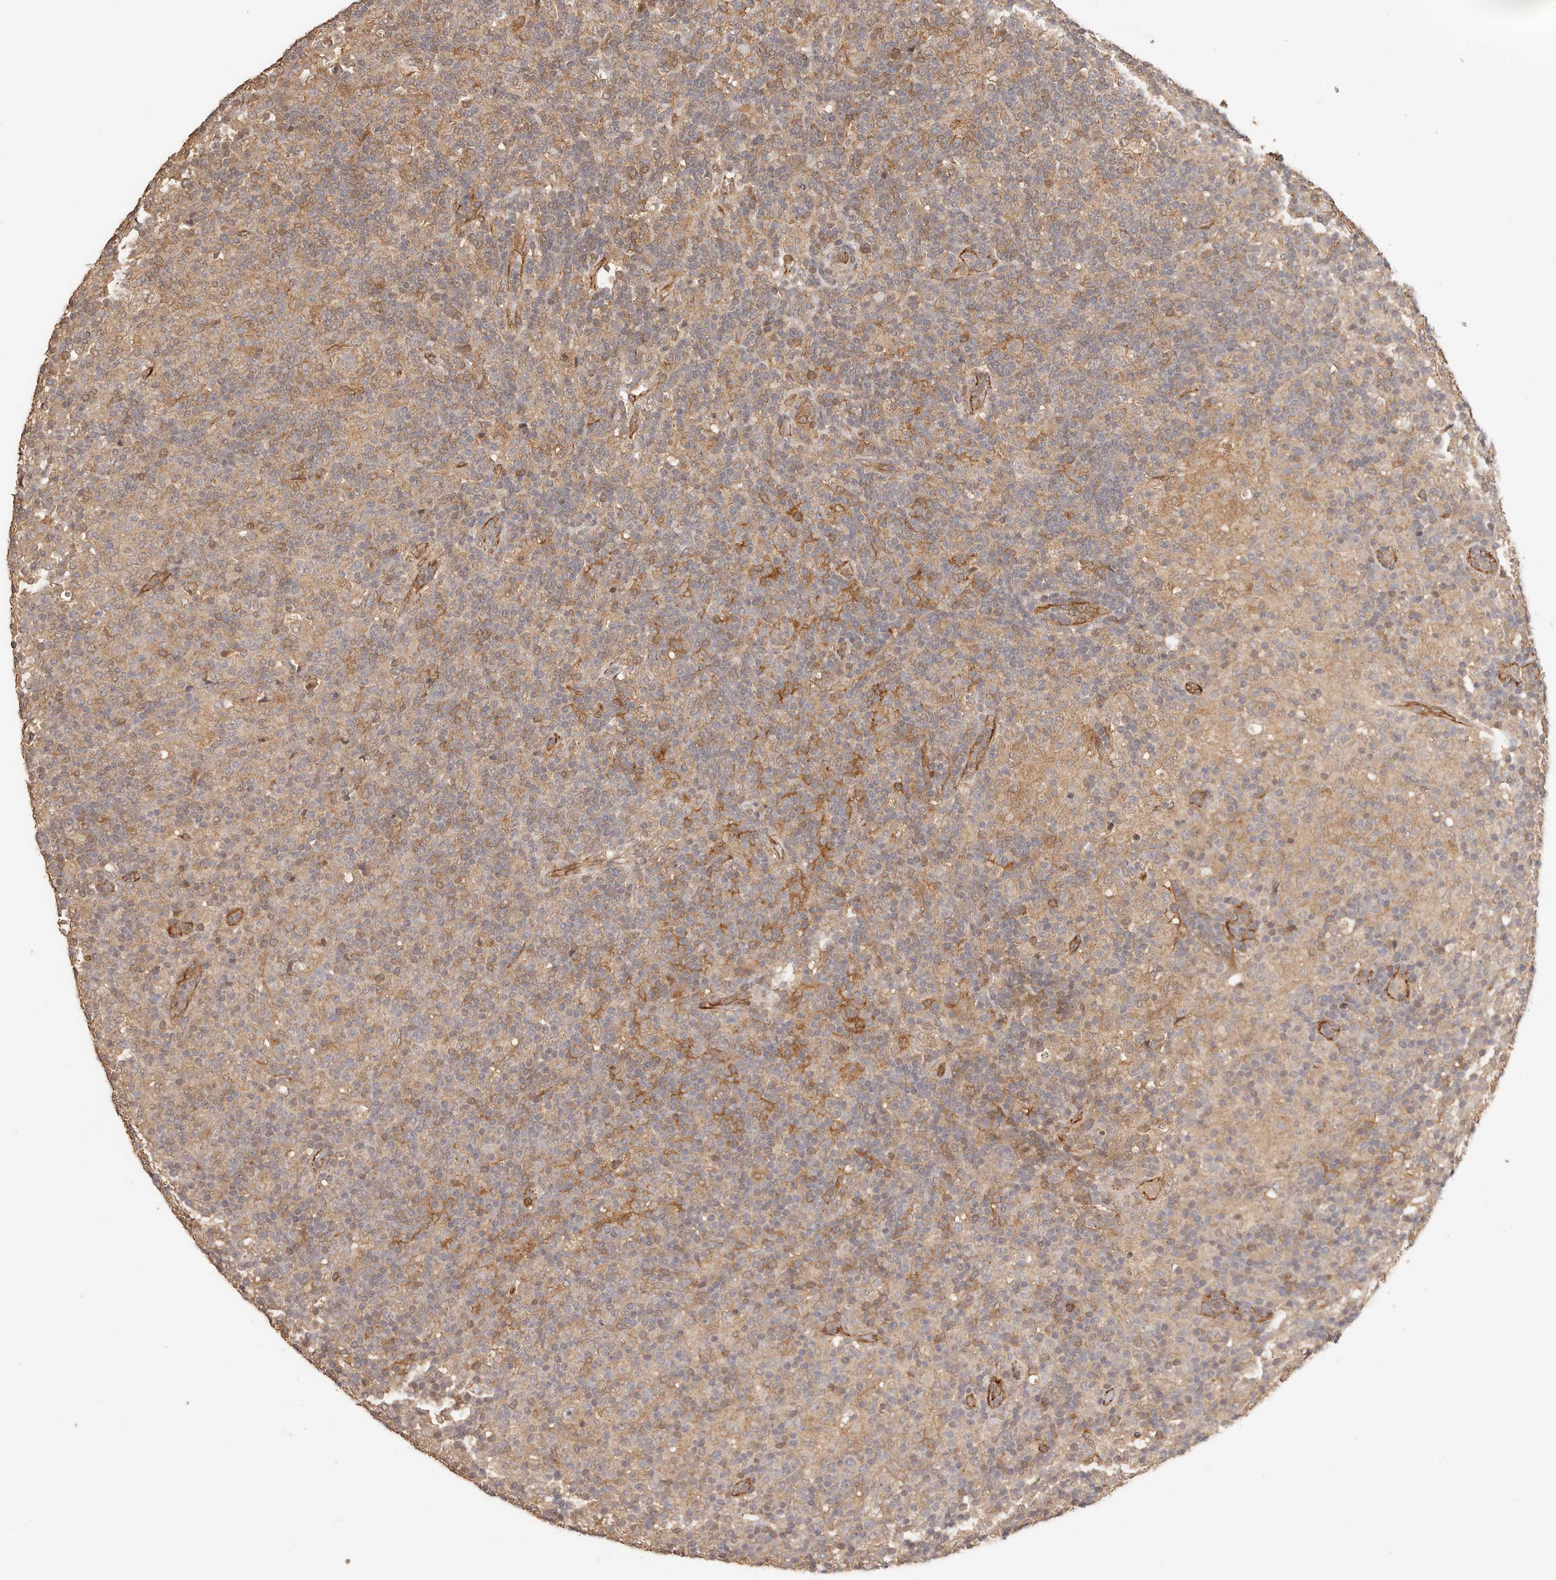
{"staining": {"intensity": "moderate", "quantity": ">75%", "location": "cytoplasmic/membranous"}, "tissue": "lymphoma", "cell_type": "Tumor cells", "image_type": "cancer", "snomed": [{"axis": "morphology", "description": "Hodgkin's disease, NOS"}, {"axis": "topography", "description": "Lymph node"}], "caption": "Immunohistochemistry image of neoplastic tissue: Hodgkin's disease stained using immunohistochemistry (IHC) shows medium levels of moderate protein expression localized specifically in the cytoplasmic/membranous of tumor cells, appearing as a cytoplasmic/membranous brown color.", "gene": "AFDN", "patient": {"sex": "male", "age": 70}}